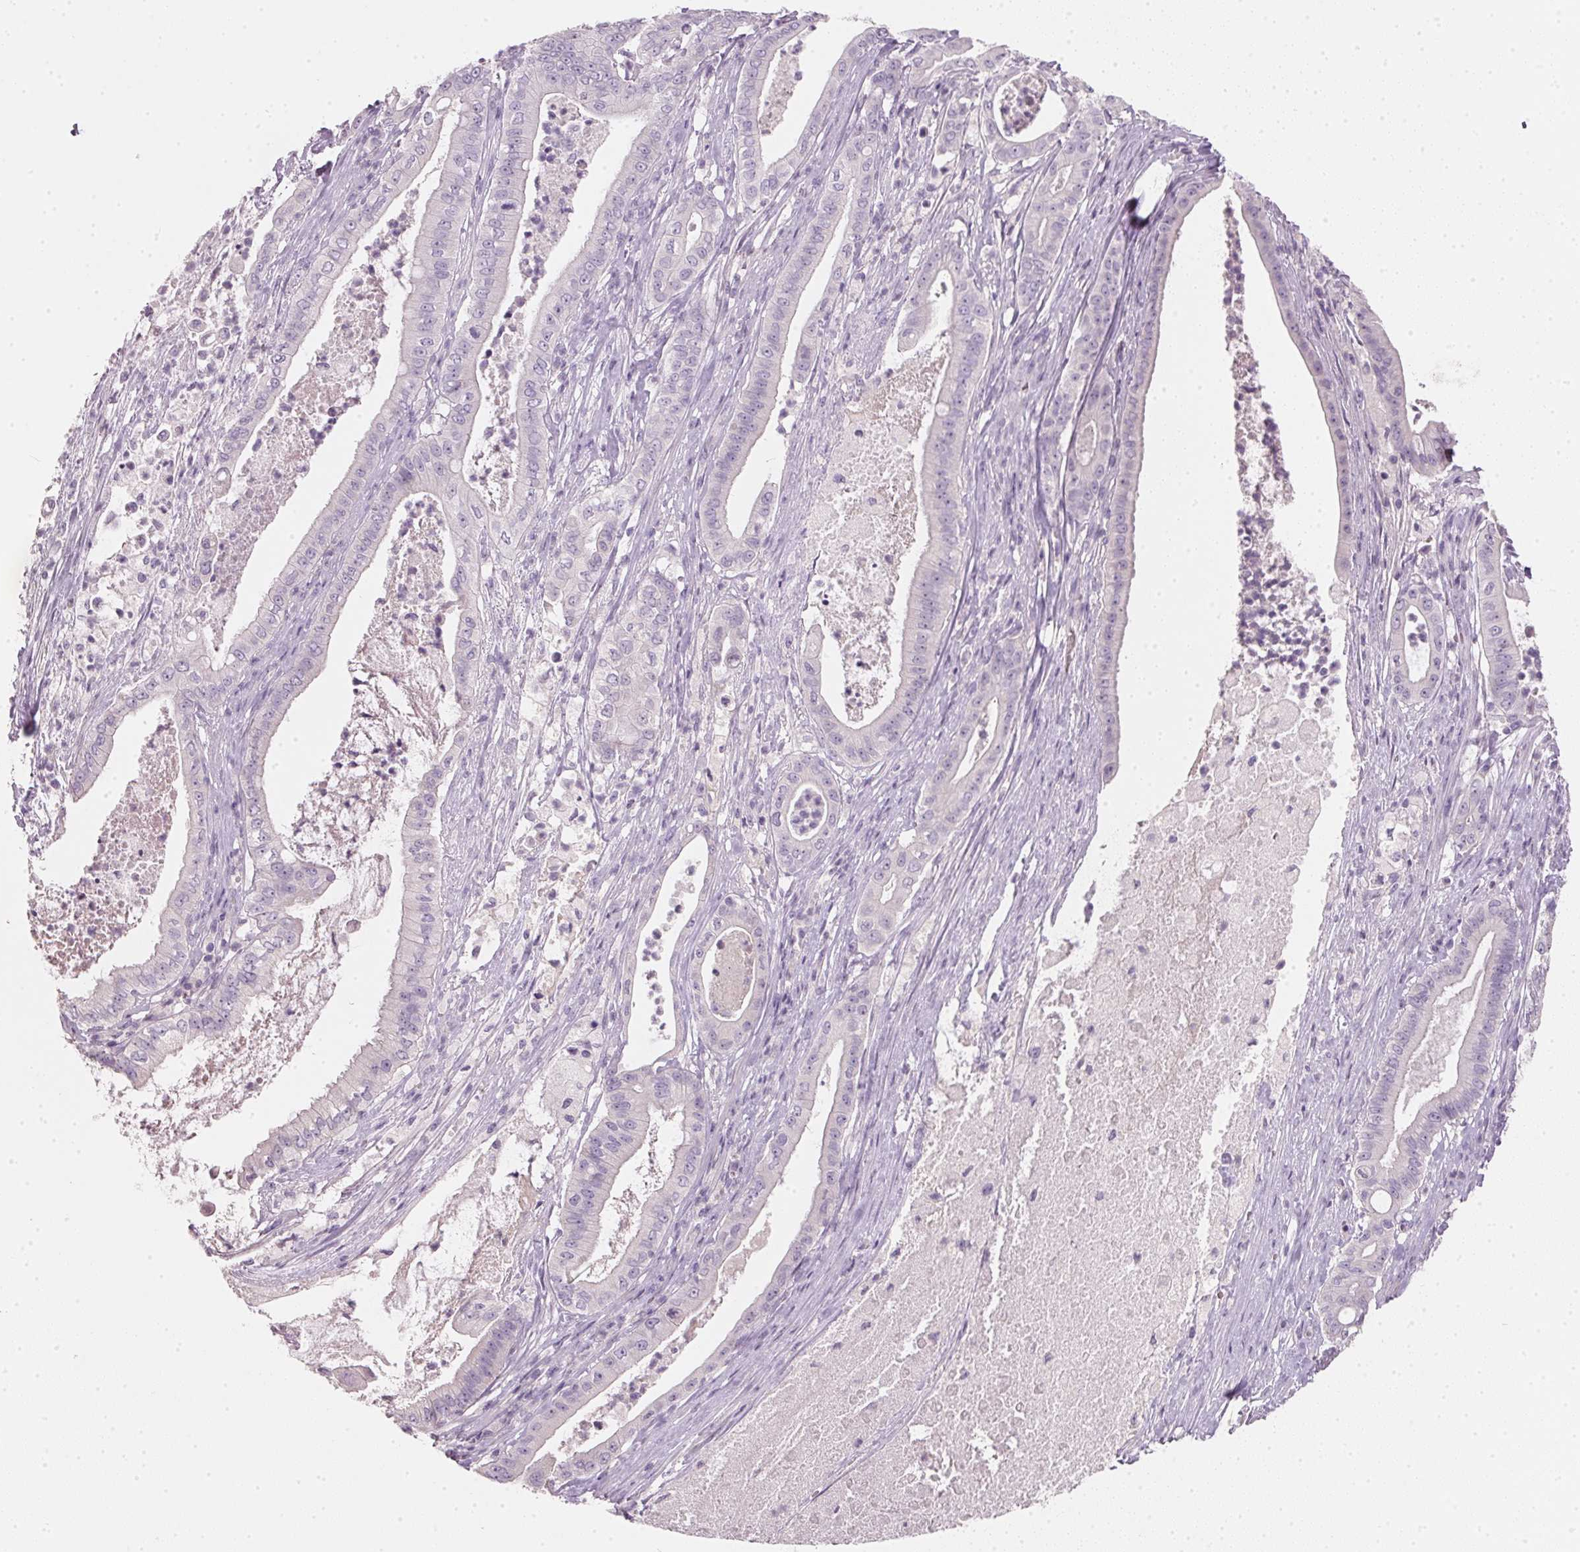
{"staining": {"intensity": "negative", "quantity": "none", "location": "none"}, "tissue": "pancreatic cancer", "cell_type": "Tumor cells", "image_type": "cancer", "snomed": [{"axis": "morphology", "description": "Adenocarcinoma, NOS"}, {"axis": "topography", "description": "Pancreas"}], "caption": "Immunohistochemical staining of pancreatic cancer (adenocarcinoma) reveals no significant staining in tumor cells.", "gene": "HSD17B1", "patient": {"sex": "male", "age": 71}}